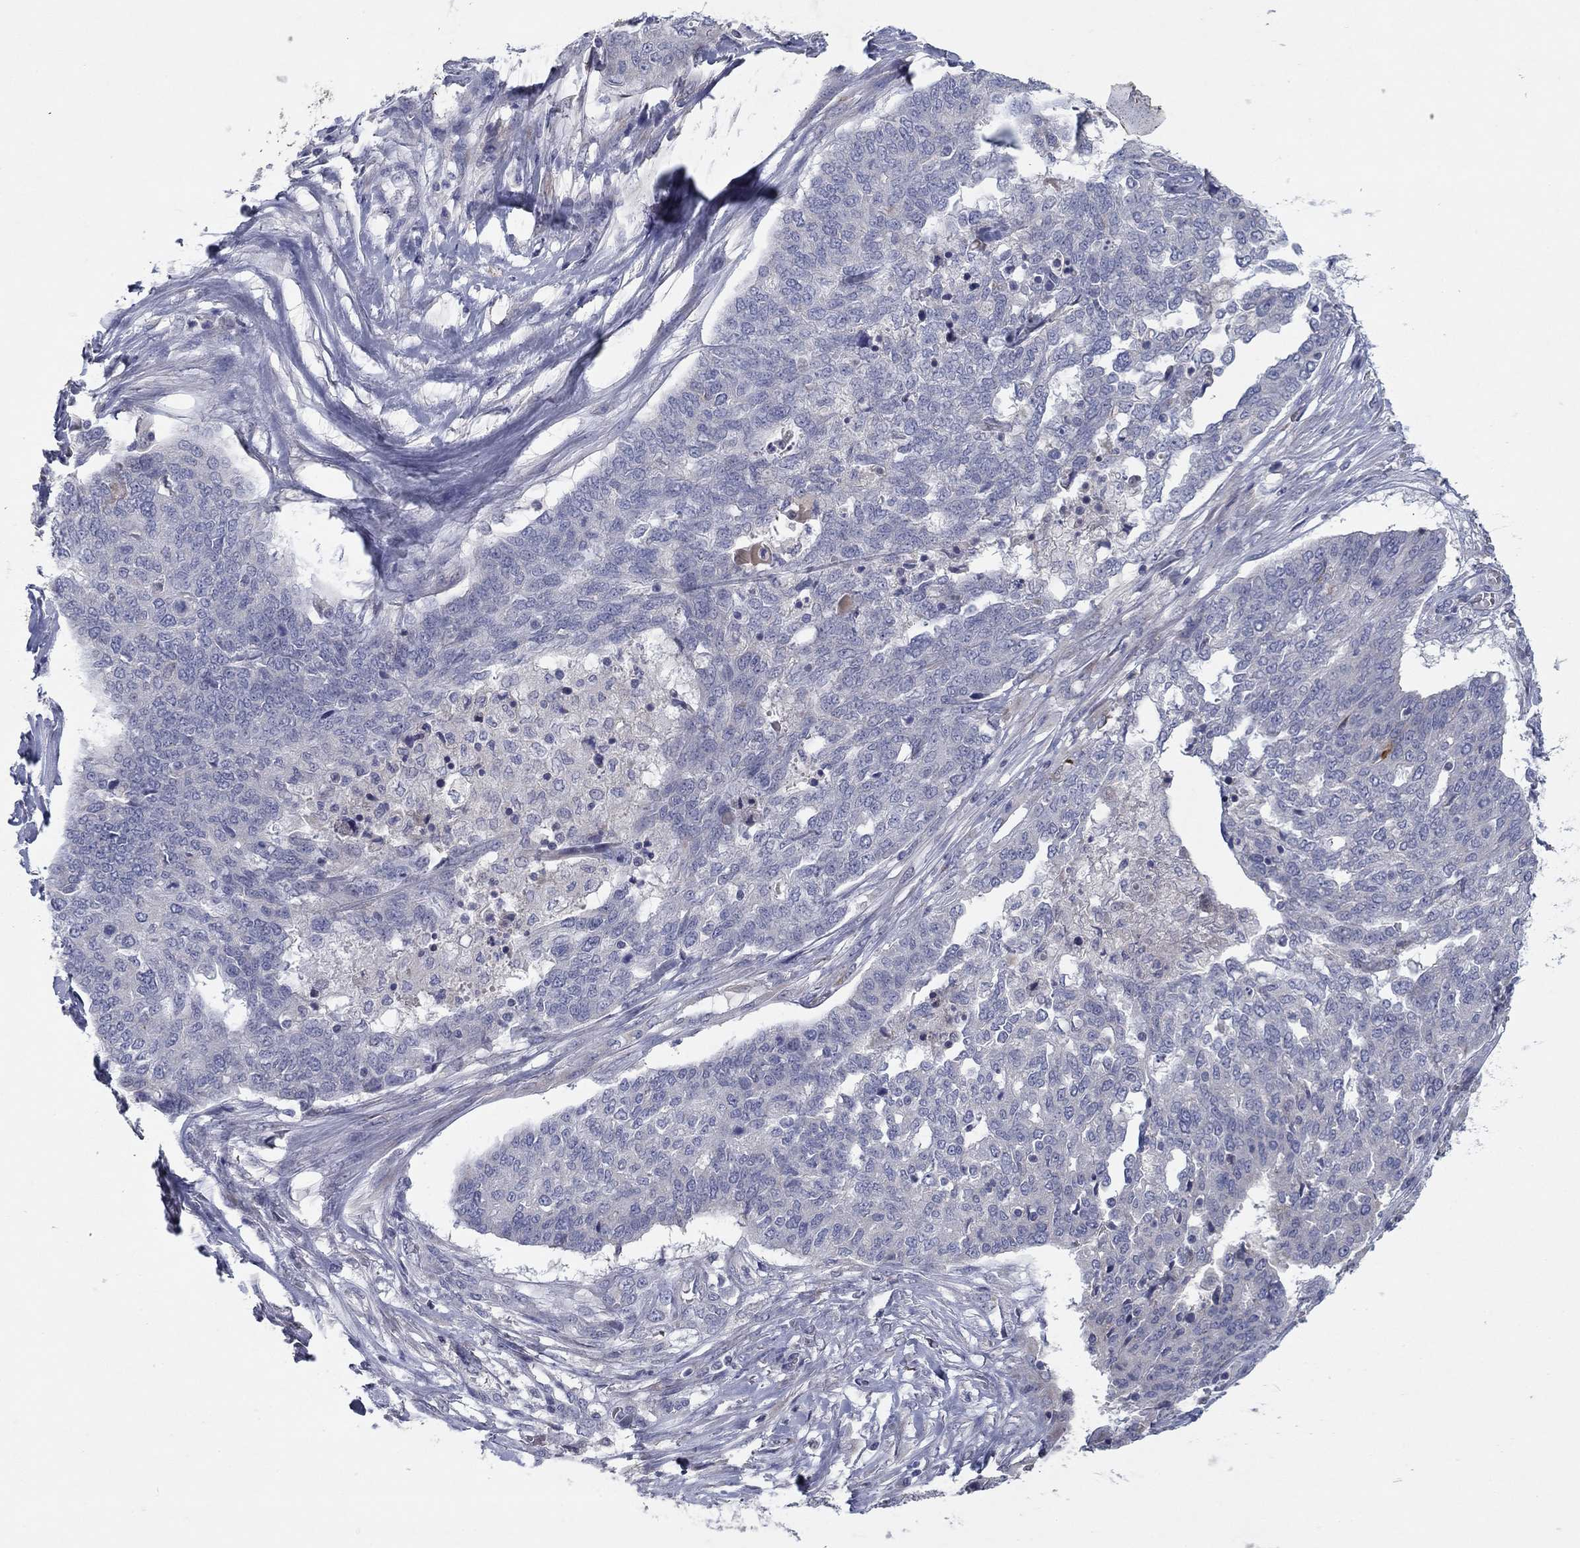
{"staining": {"intensity": "negative", "quantity": "none", "location": "none"}, "tissue": "ovarian cancer", "cell_type": "Tumor cells", "image_type": "cancer", "snomed": [{"axis": "morphology", "description": "Cystadenocarcinoma, serous, NOS"}, {"axis": "topography", "description": "Ovary"}], "caption": "An image of human ovarian cancer is negative for staining in tumor cells.", "gene": "PTGDS", "patient": {"sex": "female", "age": 67}}